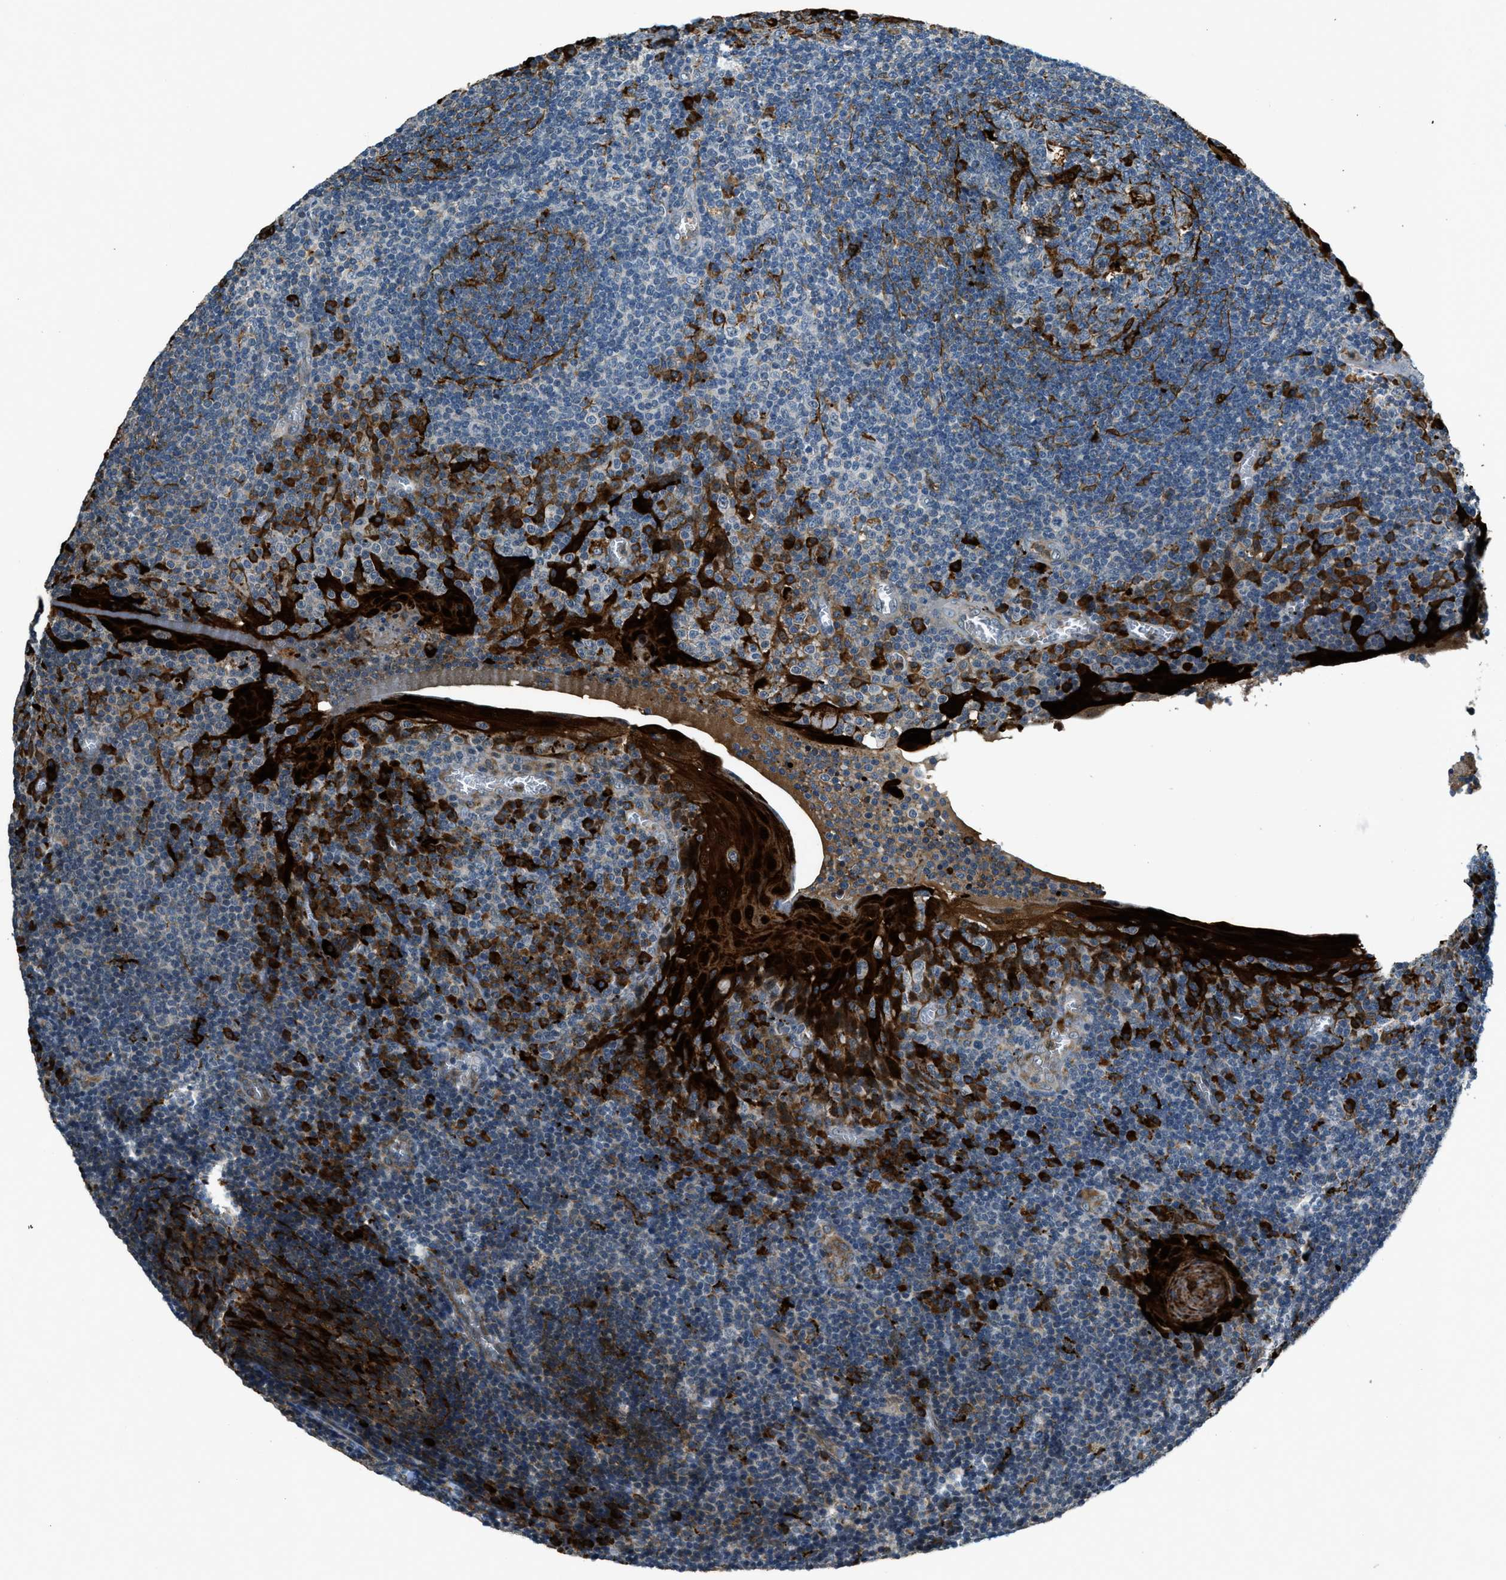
{"staining": {"intensity": "strong", "quantity": "25%-75%", "location": "cytoplasmic/membranous"}, "tissue": "tonsil", "cell_type": "Germinal center cells", "image_type": "normal", "snomed": [{"axis": "morphology", "description": "Normal tissue, NOS"}, {"axis": "topography", "description": "Tonsil"}], "caption": "Approximately 25%-75% of germinal center cells in benign tonsil exhibit strong cytoplasmic/membranous protein expression as visualized by brown immunohistochemical staining.", "gene": "HERC2", "patient": {"sex": "male", "age": 37}}